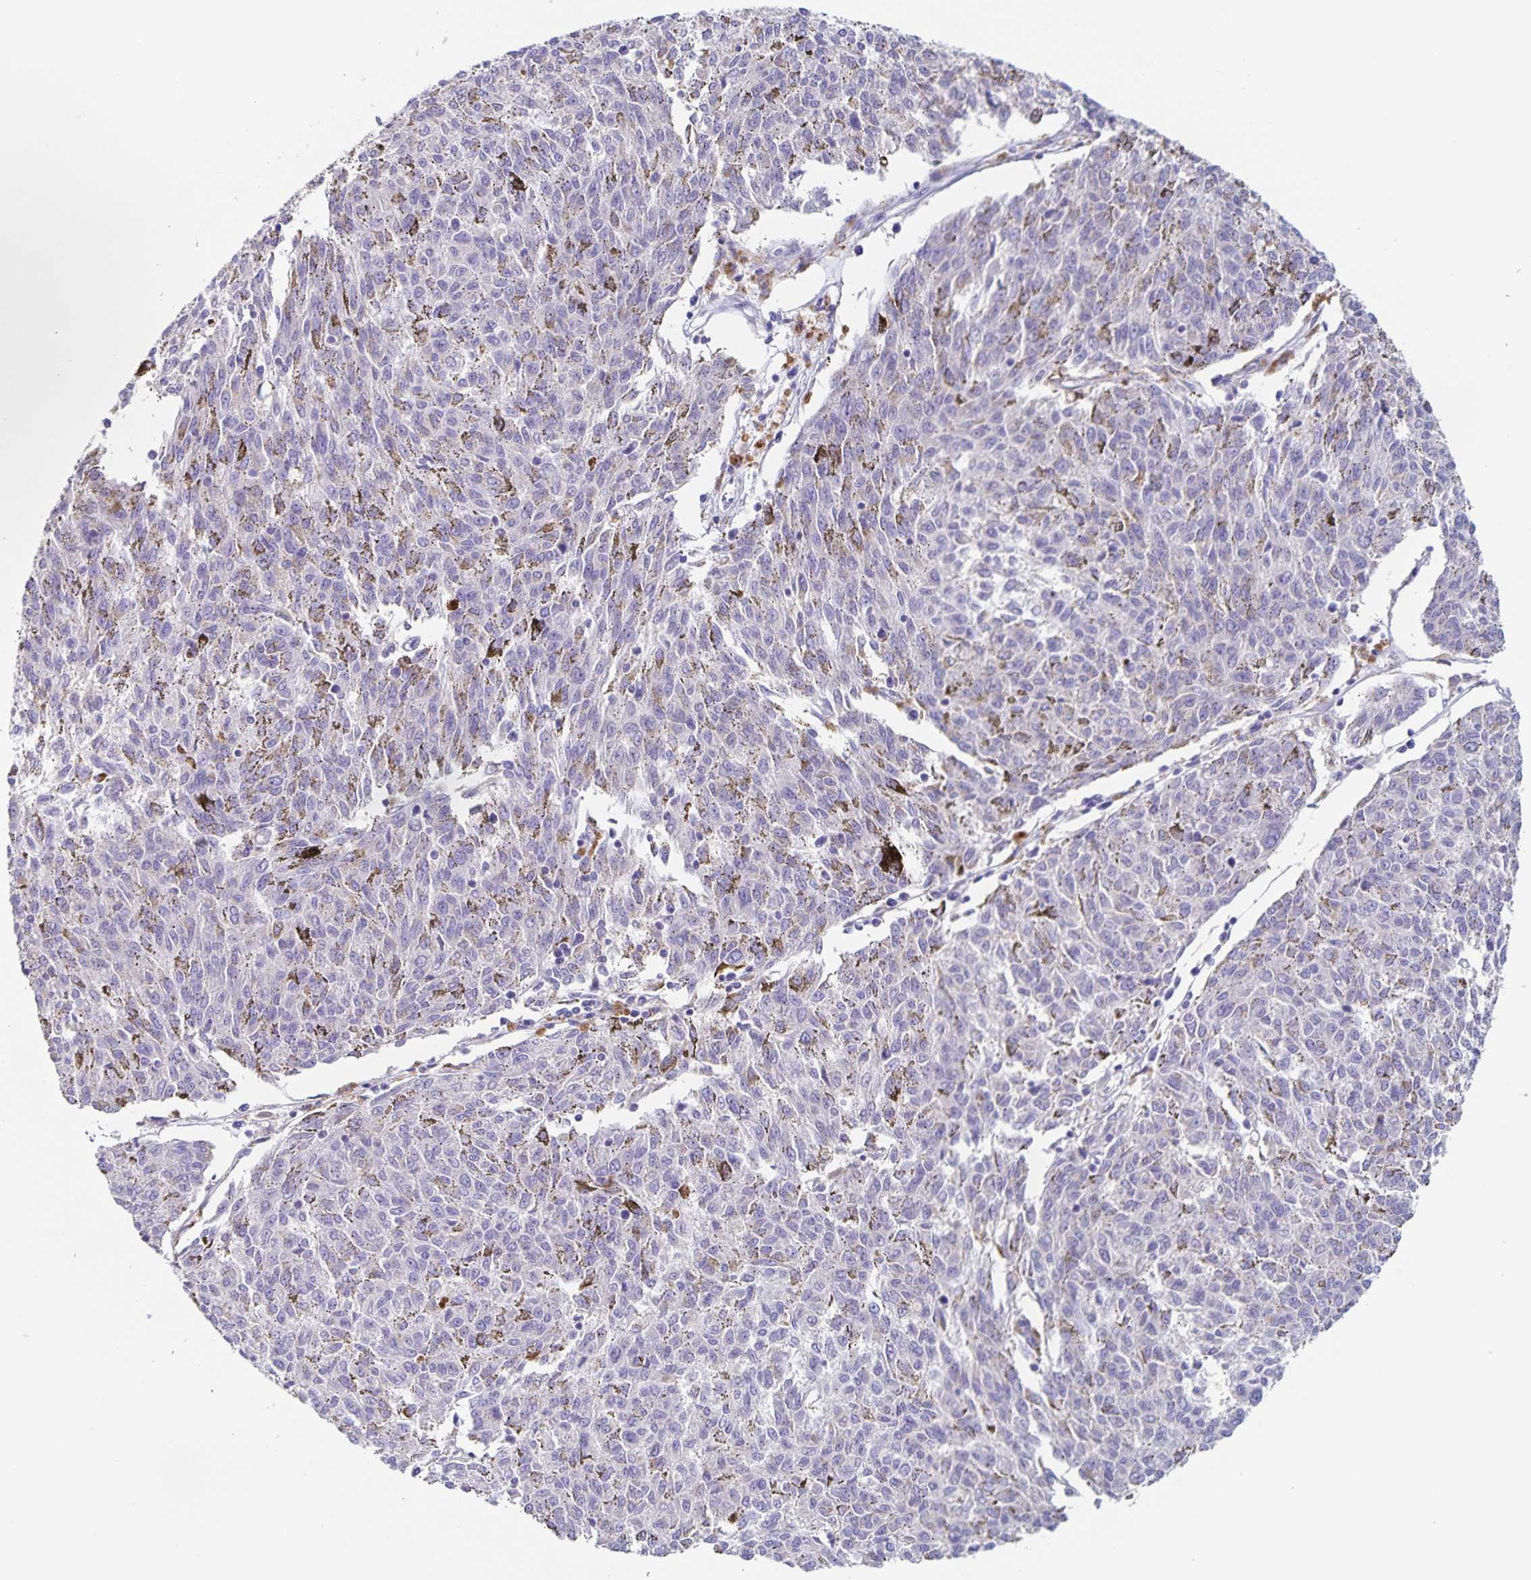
{"staining": {"intensity": "negative", "quantity": "none", "location": "none"}, "tissue": "melanoma", "cell_type": "Tumor cells", "image_type": "cancer", "snomed": [{"axis": "morphology", "description": "Malignant melanoma, NOS"}, {"axis": "topography", "description": "Skin"}], "caption": "Immunohistochemistry of human melanoma displays no staining in tumor cells.", "gene": "RPL36A", "patient": {"sex": "female", "age": 72}}